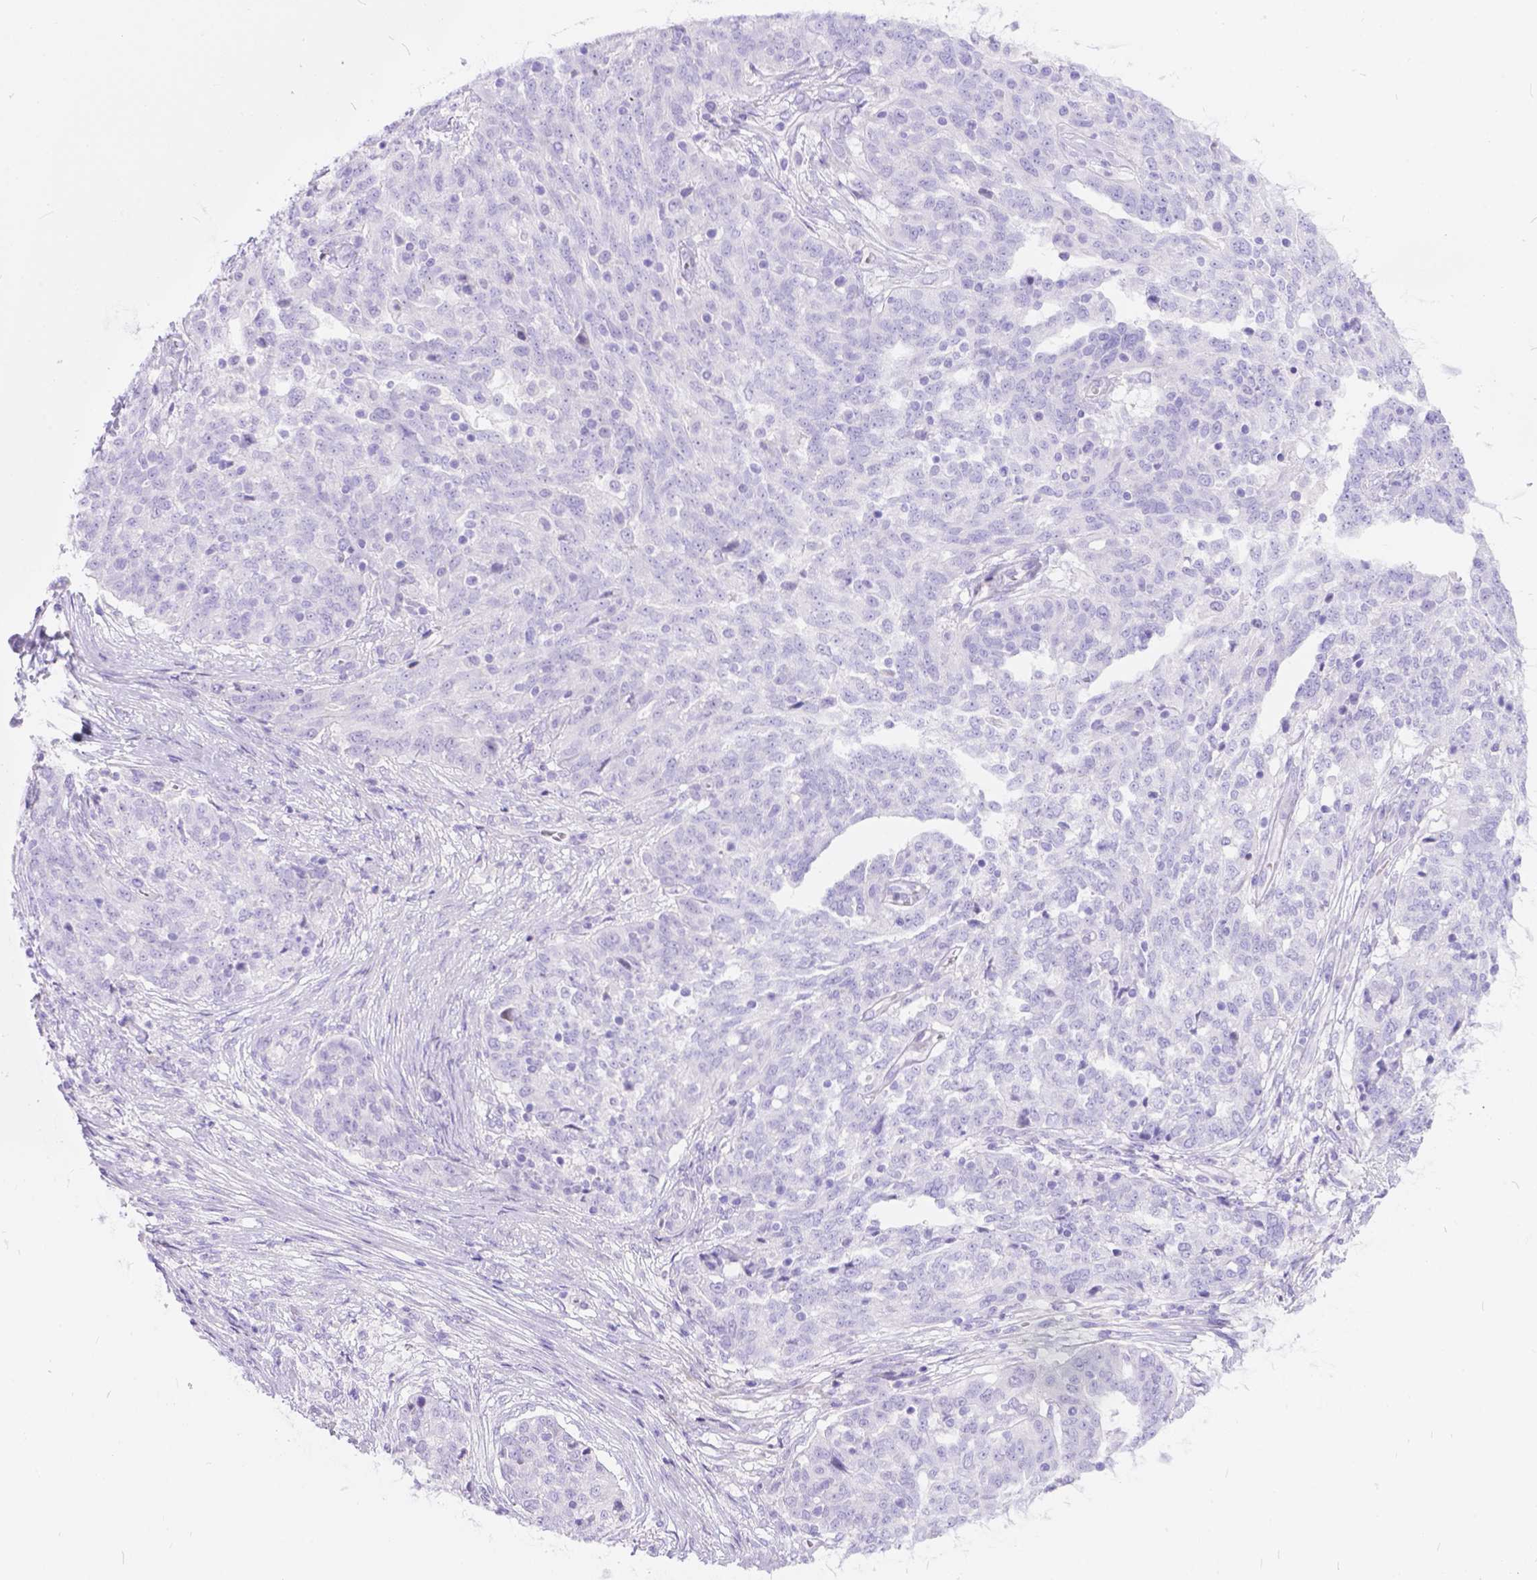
{"staining": {"intensity": "negative", "quantity": "none", "location": "none"}, "tissue": "ovarian cancer", "cell_type": "Tumor cells", "image_type": "cancer", "snomed": [{"axis": "morphology", "description": "Cystadenocarcinoma, serous, NOS"}, {"axis": "topography", "description": "Ovary"}], "caption": "Immunohistochemical staining of ovarian cancer (serous cystadenocarcinoma) displays no significant positivity in tumor cells.", "gene": "KLHL10", "patient": {"sex": "female", "age": 67}}